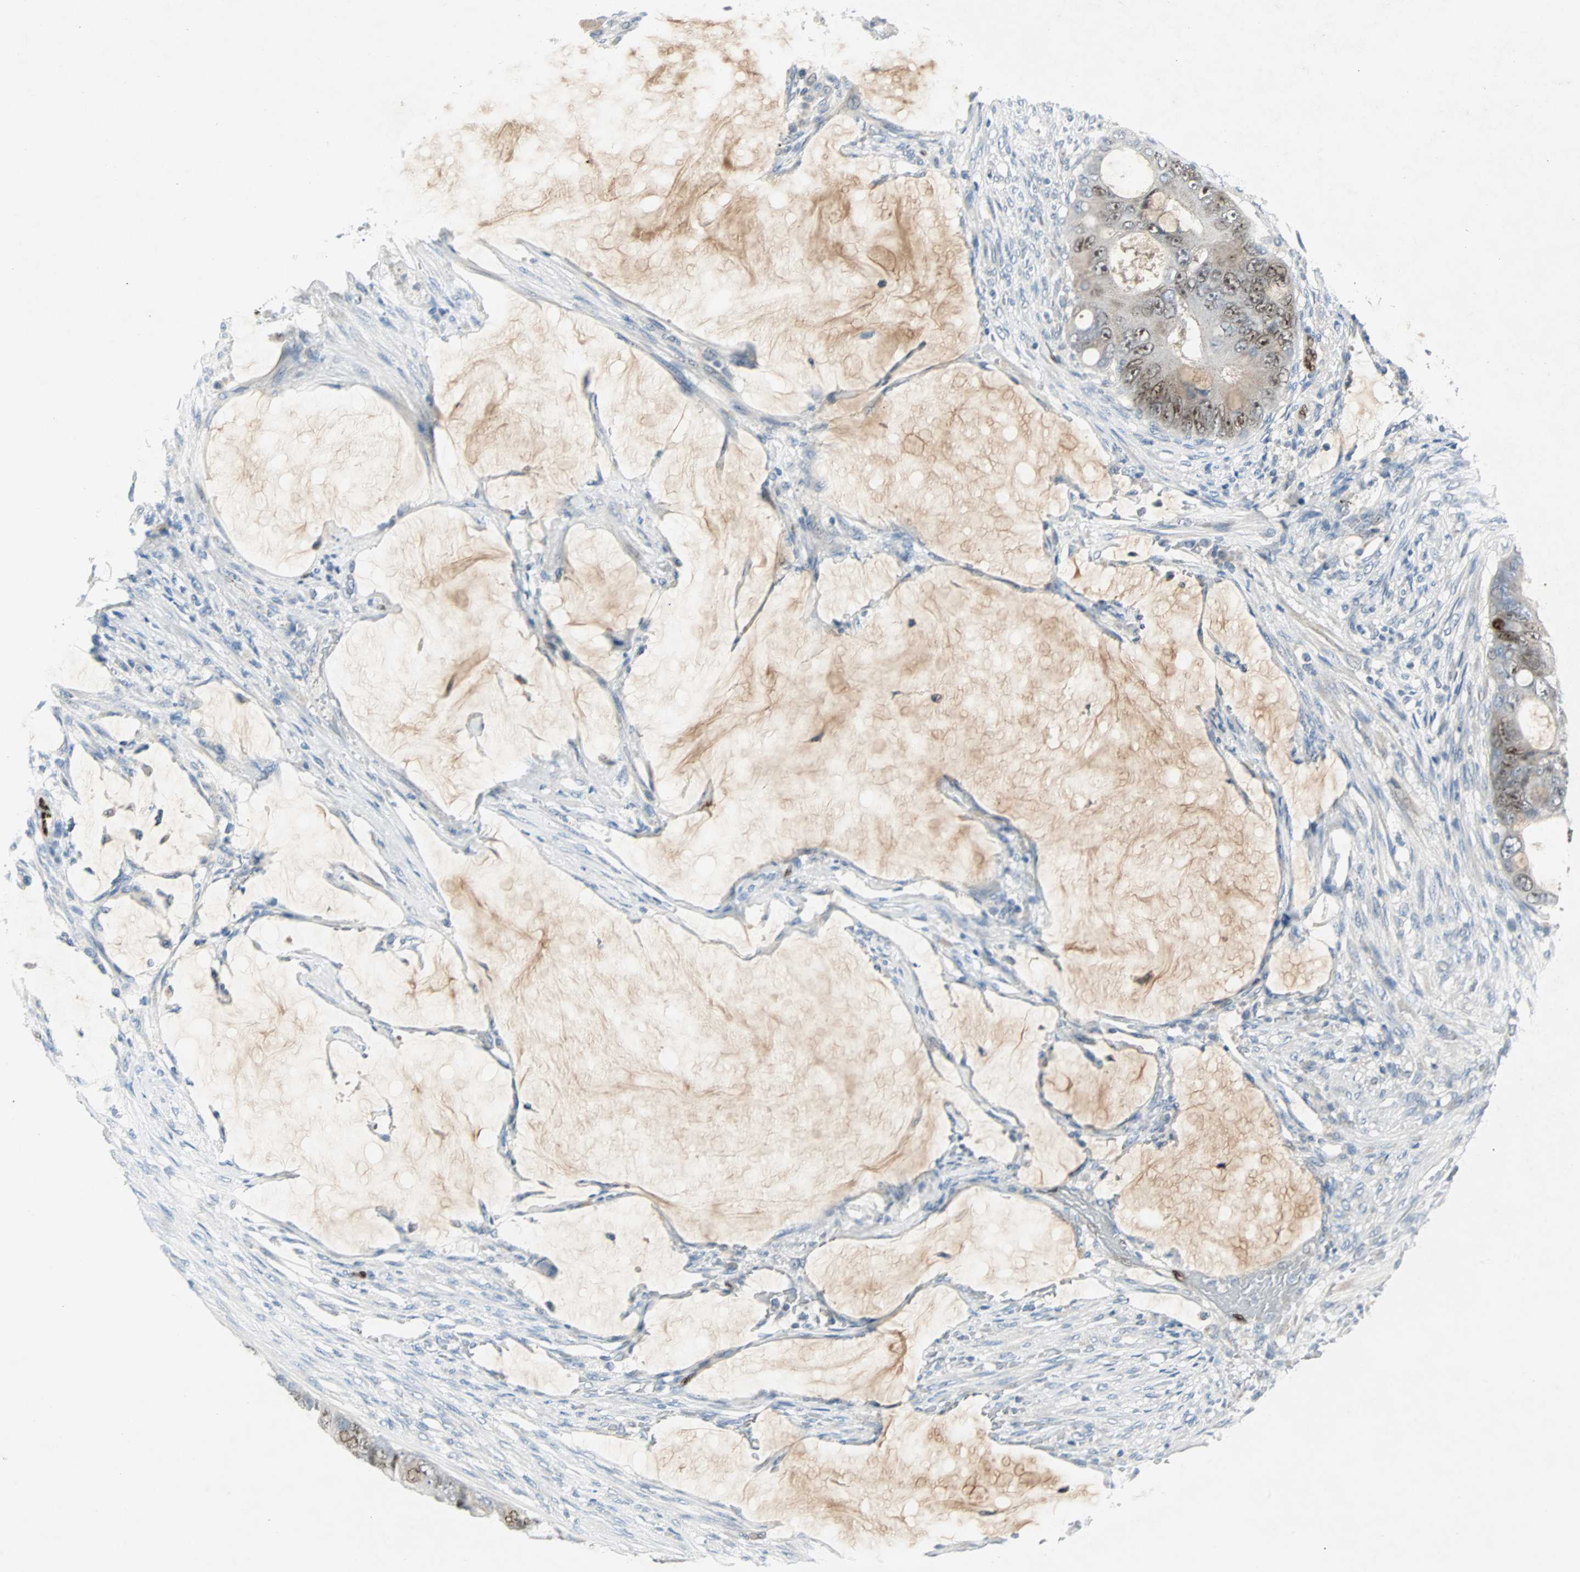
{"staining": {"intensity": "moderate", "quantity": "25%-75%", "location": "nuclear"}, "tissue": "colorectal cancer", "cell_type": "Tumor cells", "image_type": "cancer", "snomed": [{"axis": "morphology", "description": "Adenocarcinoma, NOS"}, {"axis": "topography", "description": "Rectum"}], "caption": "IHC (DAB (3,3'-diaminobenzidine)) staining of adenocarcinoma (colorectal) exhibits moderate nuclear protein staining in about 25%-75% of tumor cells. (DAB (3,3'-diaminobenzidine) = brown stain, brightfield microscopy at high magnification).", "gene": "IL33", "patient": {"sex": "female", "age": 77}}